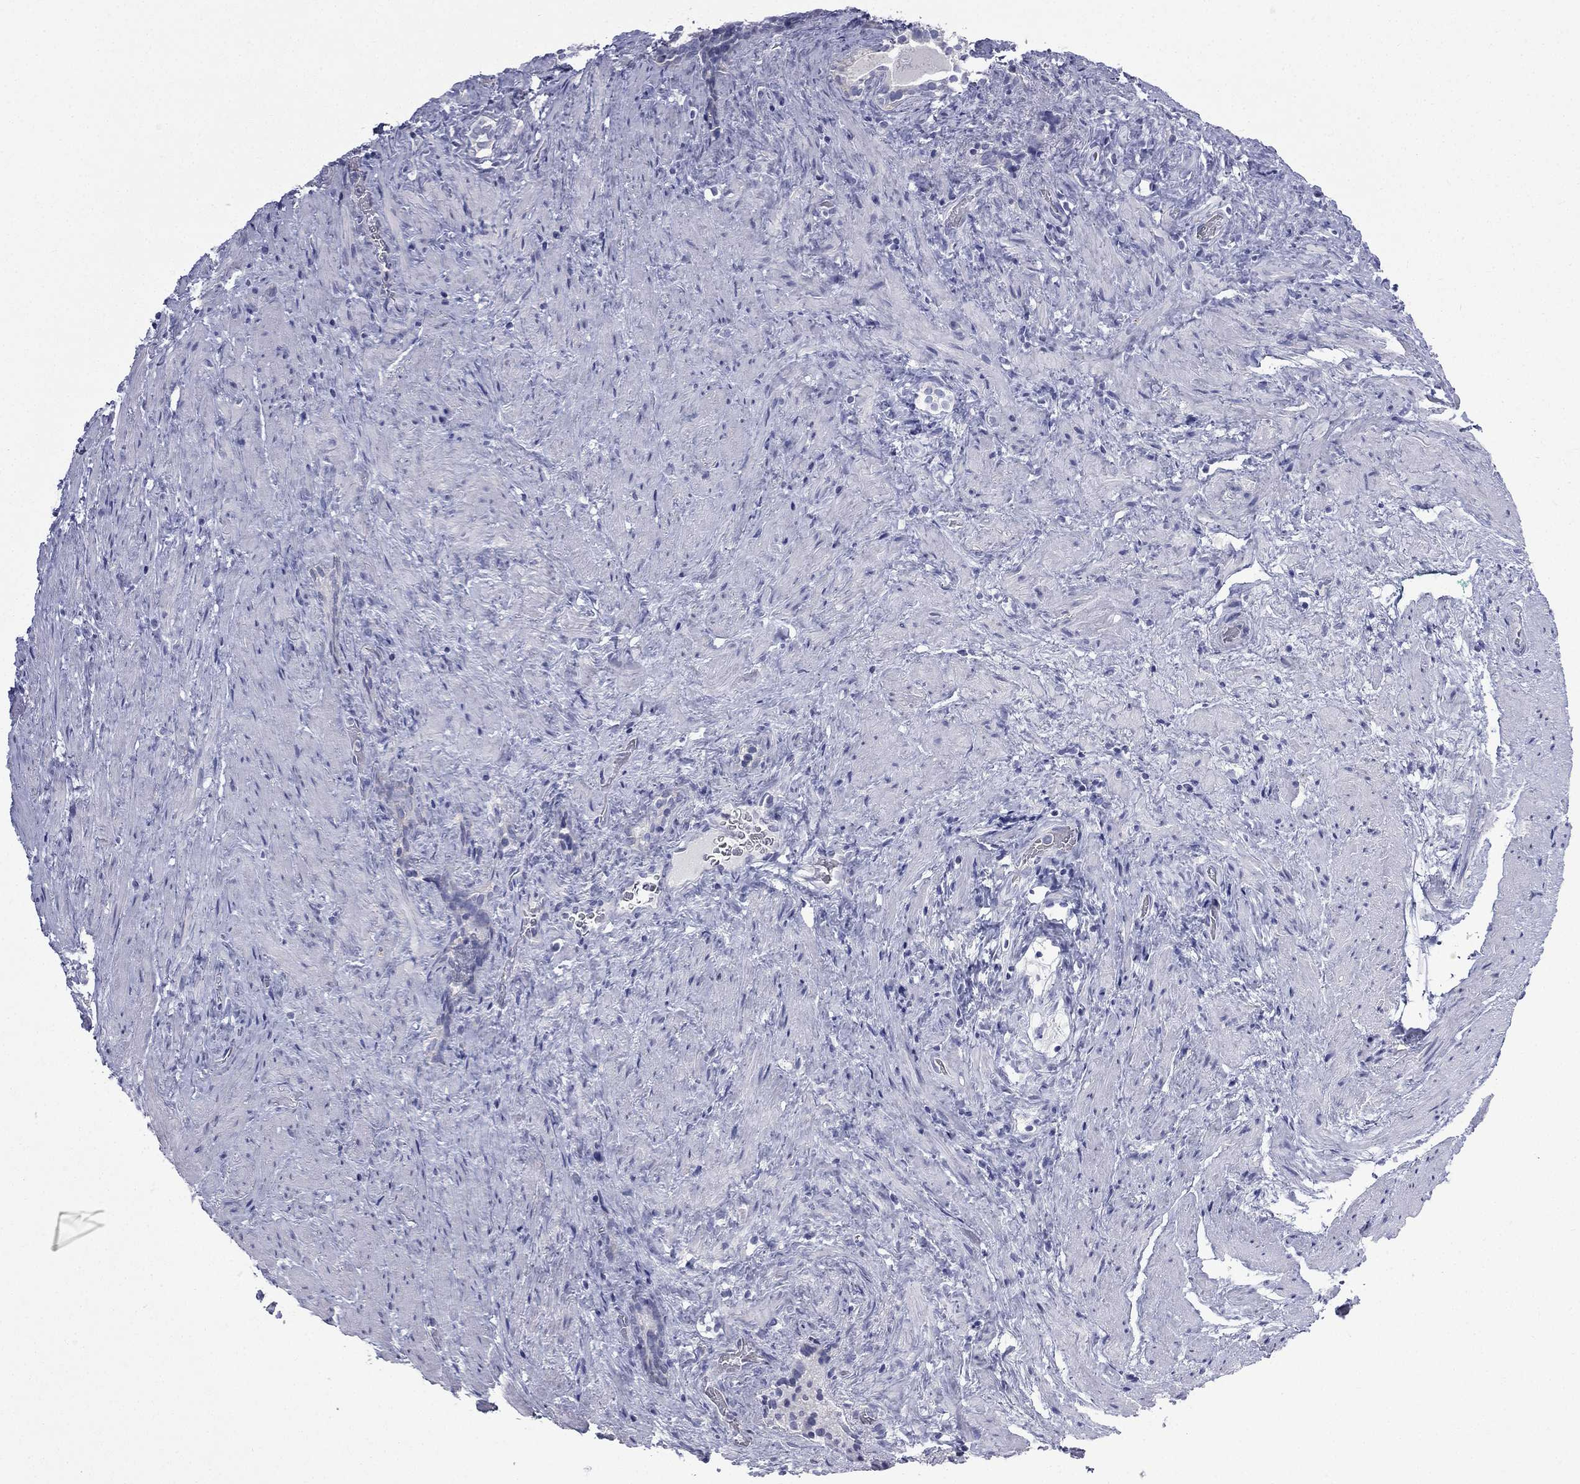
{"staining": {"intensity": "negative", "quantity": "none", "location": "none"}, "tissue": "prostate cancer", "cell_type": "Tumor cells", "image_type": "cancer", "snomed": [{"axis": "morphology", "description": "Adenocarcinoma, NOS"}, {"axis": "morphology", "description": "Adenocarcinoma, High grade"}, {"axis": "topography", "description": "Prostate"}], "caption": "IHC histopathology image of neoplastic tissue: prostate cancer (high-grade adenocarcinoma) stained with DAB shows no significant protein staining in tumor cells.", "gene": "CES2", "patient": {"sex": "male", "age": 61}}